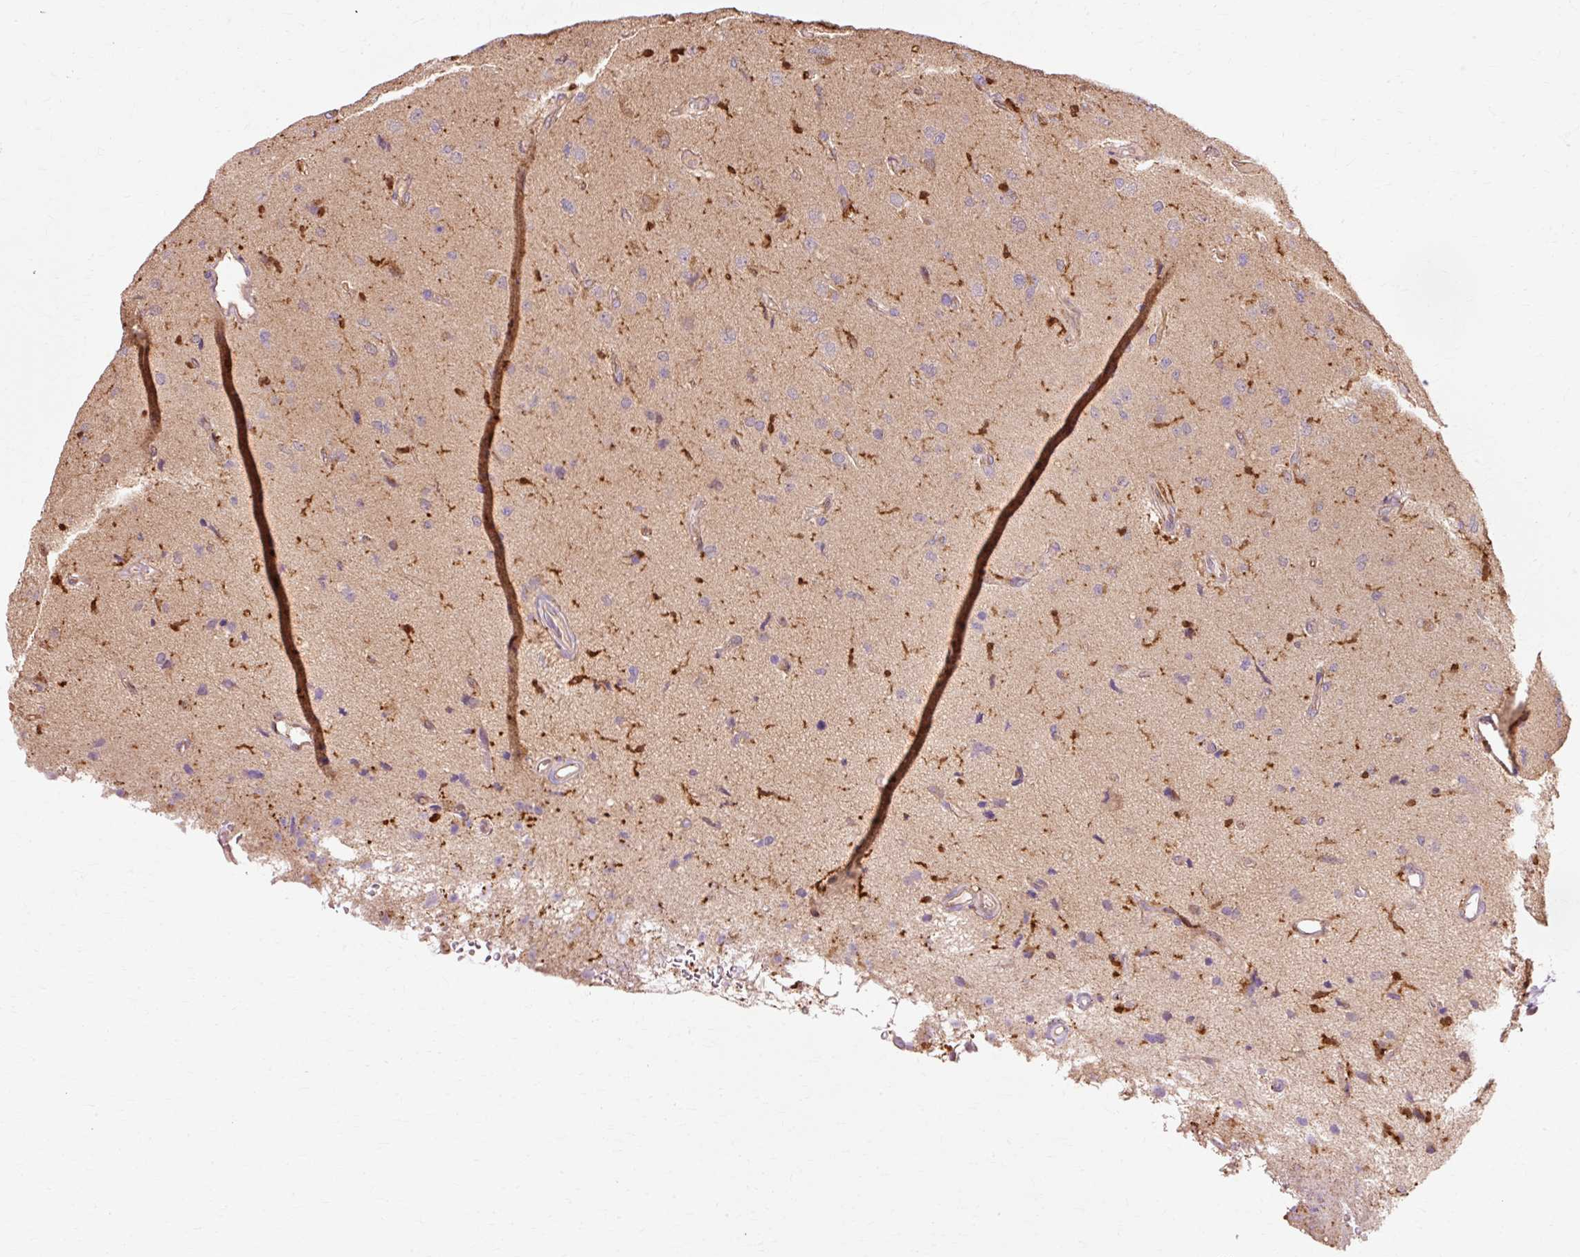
{"staining": {"intensity": "negative", "quantity": "none", "location": "none"}, "tissue": "glioma", "cell_type": "Tumor cells", "image_type": "cancer", "snomed": [{"axis": "morphology", "description": "Glioma, malignant, High grade"}, {"axis": "topography", "description": "Brain"}], "caption": "IHC micrograph of human glioma stained for a protein (brown), which reveals no staining in tumor cells.", "gene": "GPX1", "patient": {"sex": "male", "age": 77}}